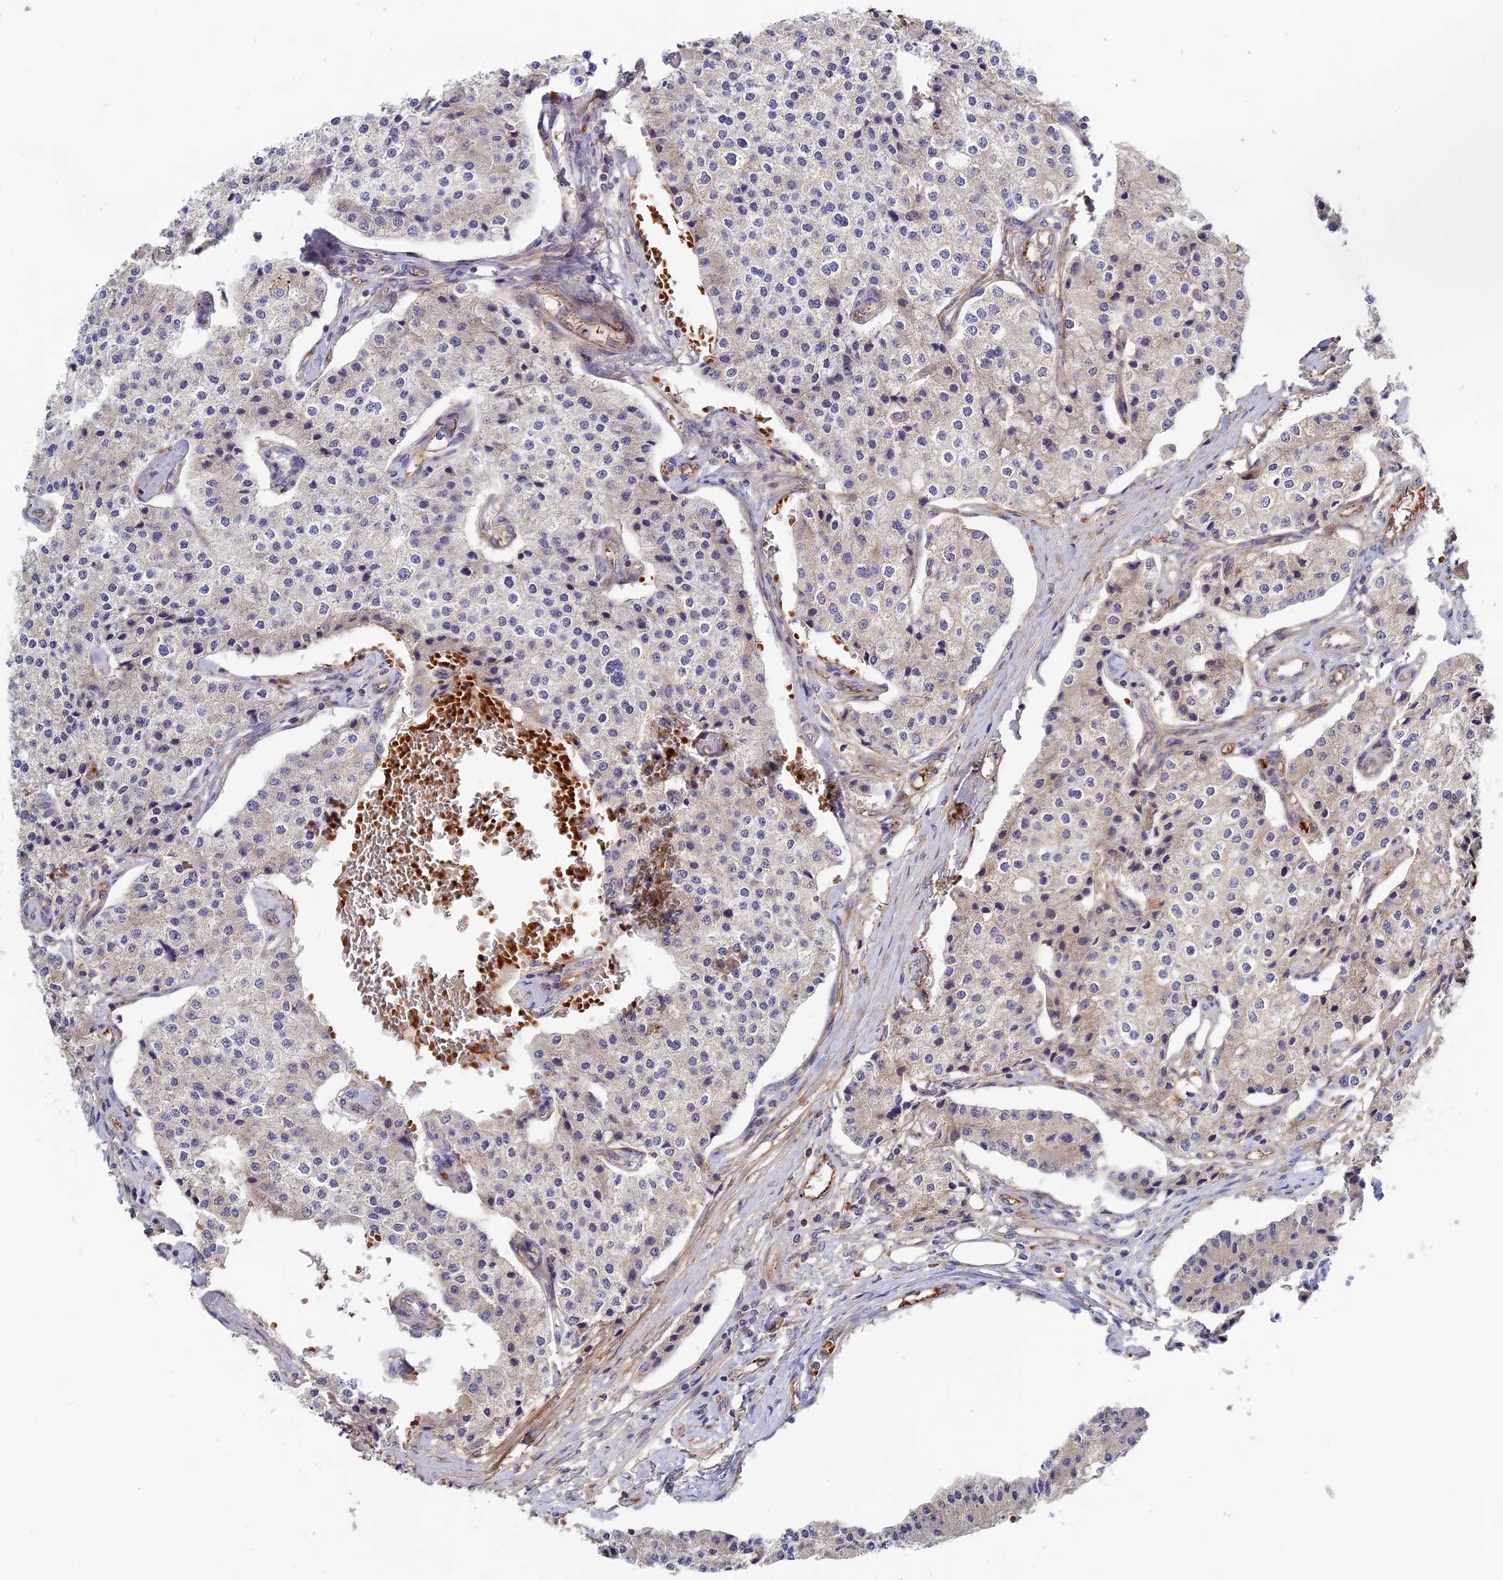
{"staining": {"intensity": "negative", "quantity": "none", "location": "none"}, "tissue": "carcinoid", "cell_type": "Tumor cells", "image_type": "cancer", "snomed": [{"axis": "morphology", "description": "Carcinoid, malignant, NOS"}, {"axis": "topography", "description": "Colon"}], "caption": "Photomicrograph shows no significant protein staining in tumor cells of carcinoid.", "gene": "MISP3", "patient": {"sex": "female", "age": 52}}